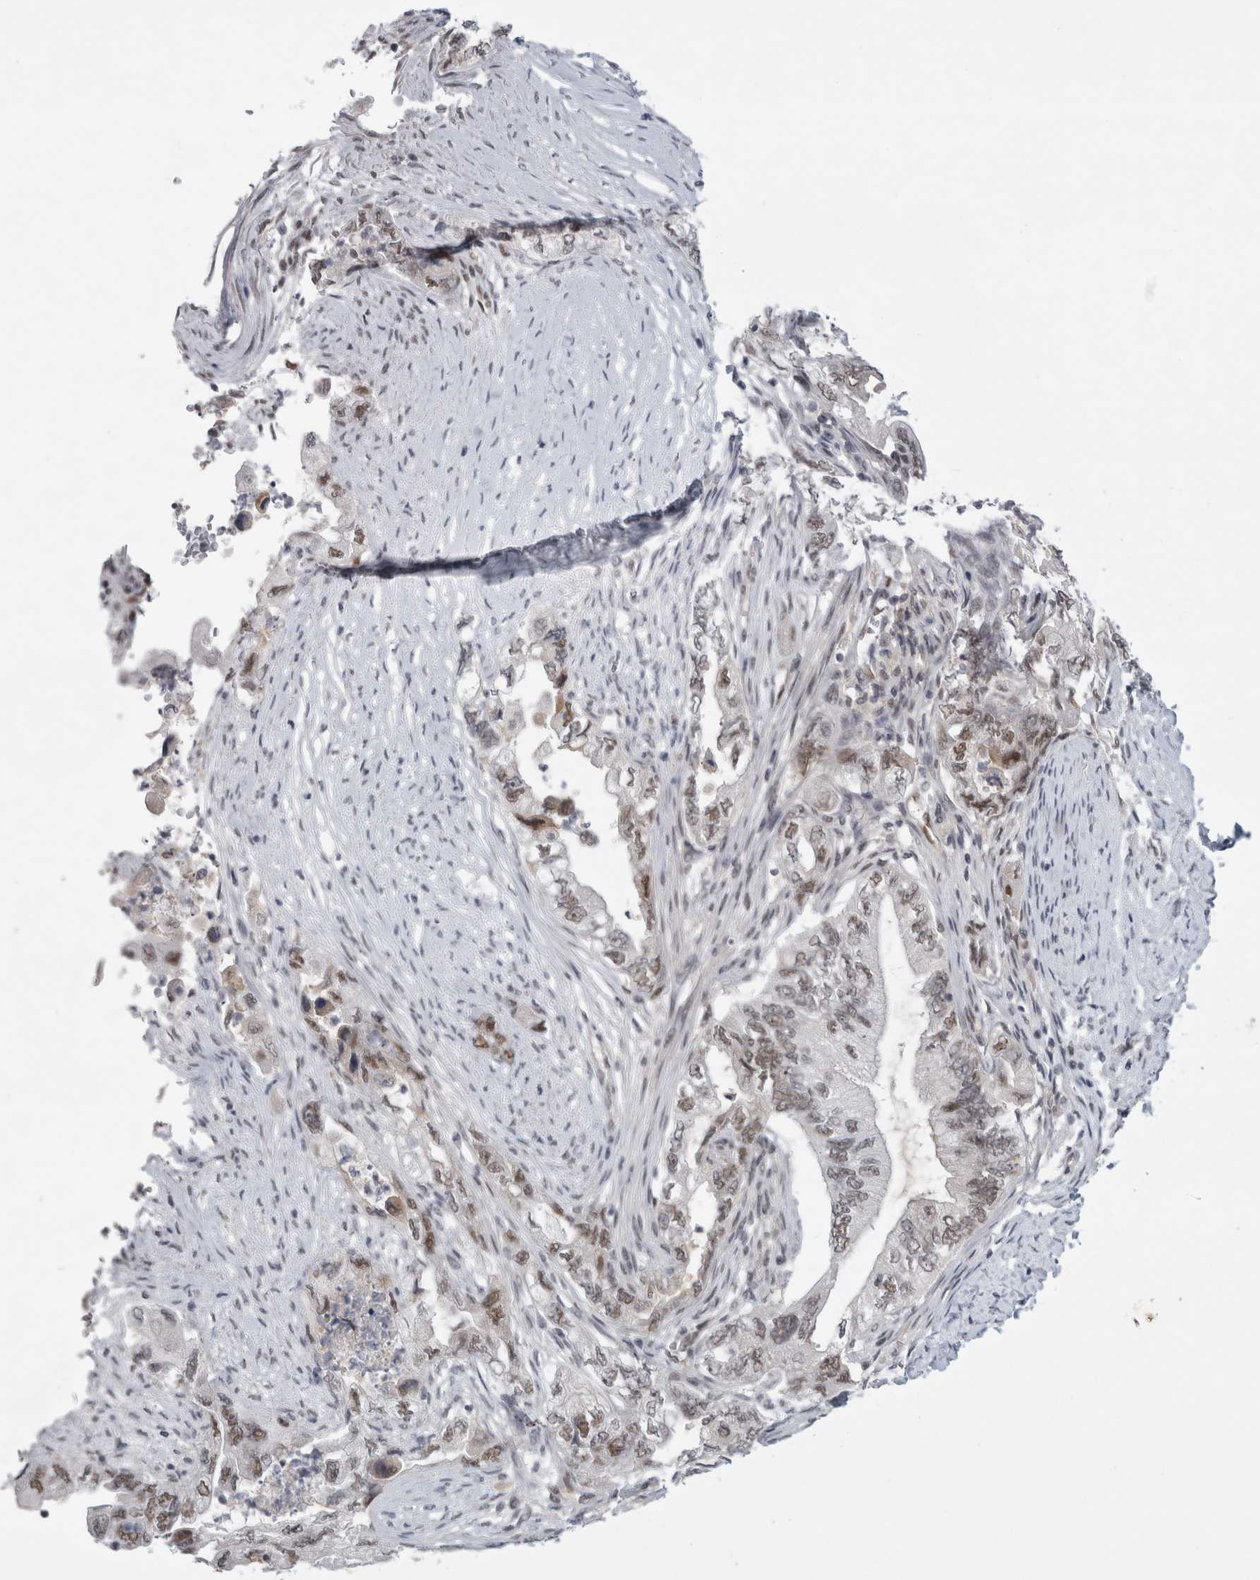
{"staining": {"intensity": "moderate", "quantity": ">75%", "location": "nuclear"}, "tissue": "pancreatic cancer", "cell_type": "Tumor cells", "image_type": "cancer", "snomed": [{"axis": "morphology", "description": "Adenocarcinoma, NOS"}, {"axis": "topography", "description": "Pancreas"}], "caption": "Pancreatic cancer was stained to show a protein in brown. There is medium levels of moderate nuclear positivity in about >75% of tumor cells. (brown staining indicates protein expression, while blue staining denotes nuclei).", "gene": "PSMB2", "patient": {"sex": "female", "age": 73}}